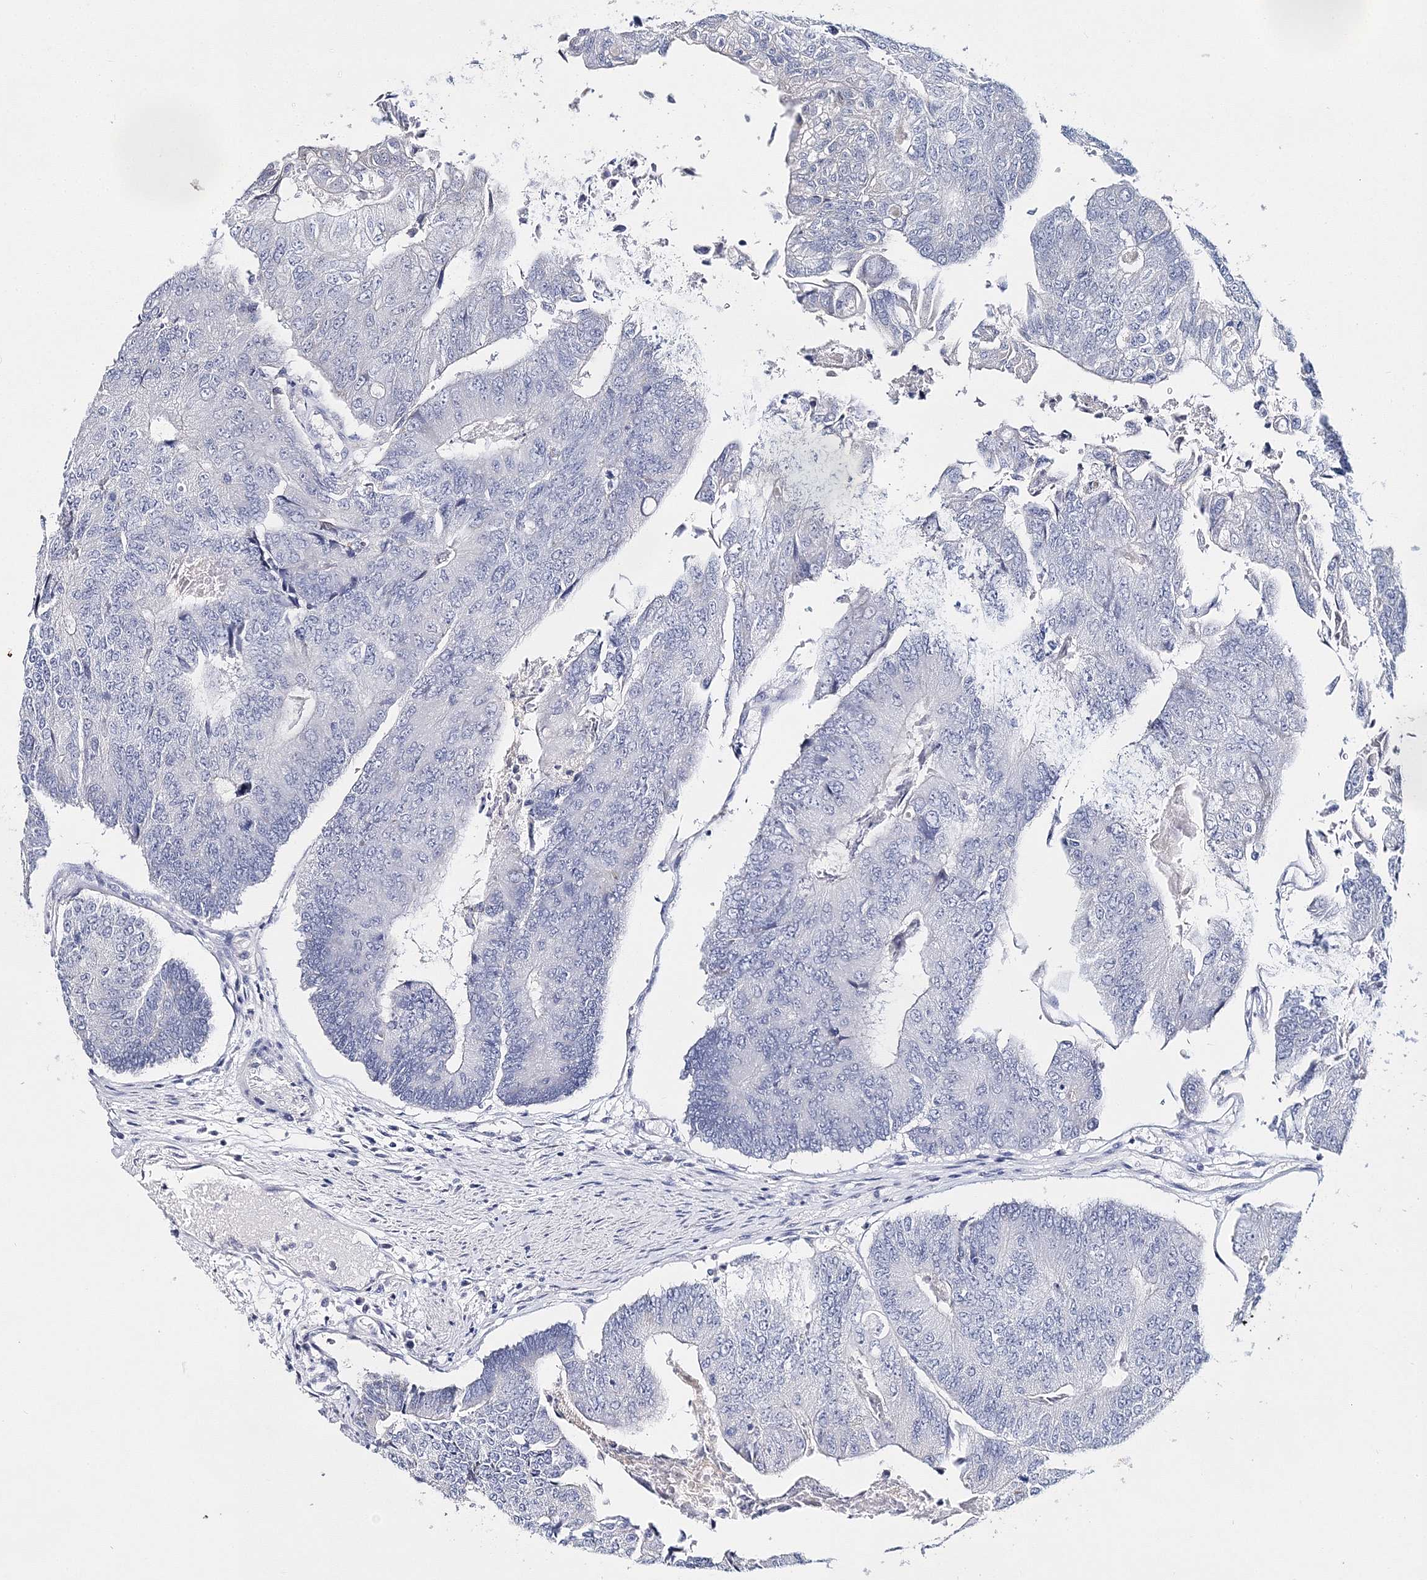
{"staining": {"intensity": "negative", "quantity": "none", "location": "none"}, "tissue": "colorectal cancer", "cell_type": "Tumor cells", "image_type": "cancer", "snomed": [{"axis": "morphology", "description": "Adenocarcinoma, NOS"}, {"axis": "topography", "description": "Colon"}], "caption": "Human colorectal cancer stained for a protein using IHC reveals no expression in tumor cells.", "gene": "MYOZ2", "patient": {"sex": "female", "age": 67}}